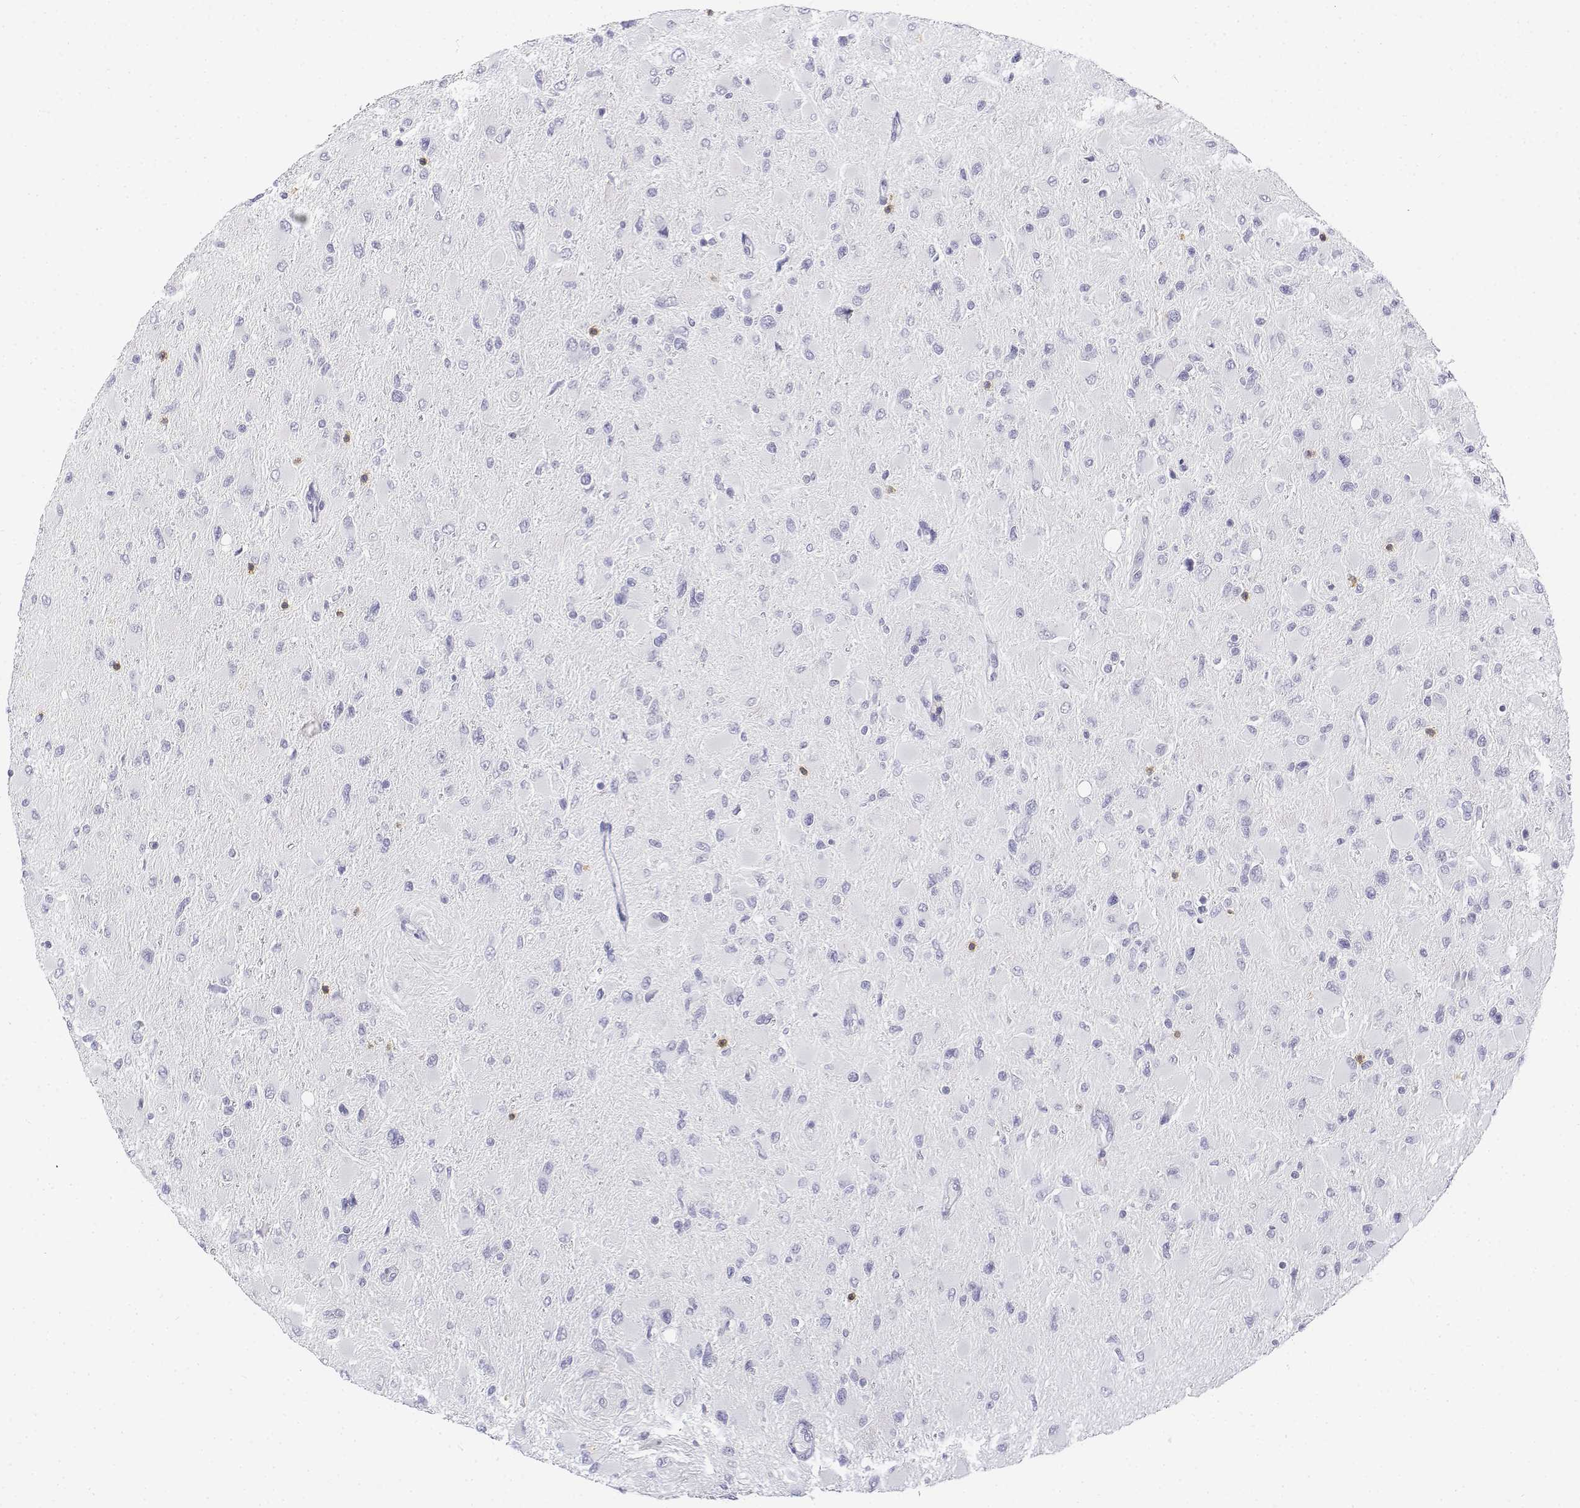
{"staining": {"intensity": "negative", "quantity": "none", "location": "none"}, "tissue": "glioma", "cell_type": "Tumor cells", "image_type": "cancer", "snomed": [{"axis": "morphology", "description": "Glioma, malignant, High grade"}, {"axis": "topography", "description": "Cerebral cortex"}], "caption": "Tumor cells are negative for brown protein staining in glioma.", "gene": "CD3E", "patient": {"sex": "female", "age": 36}}